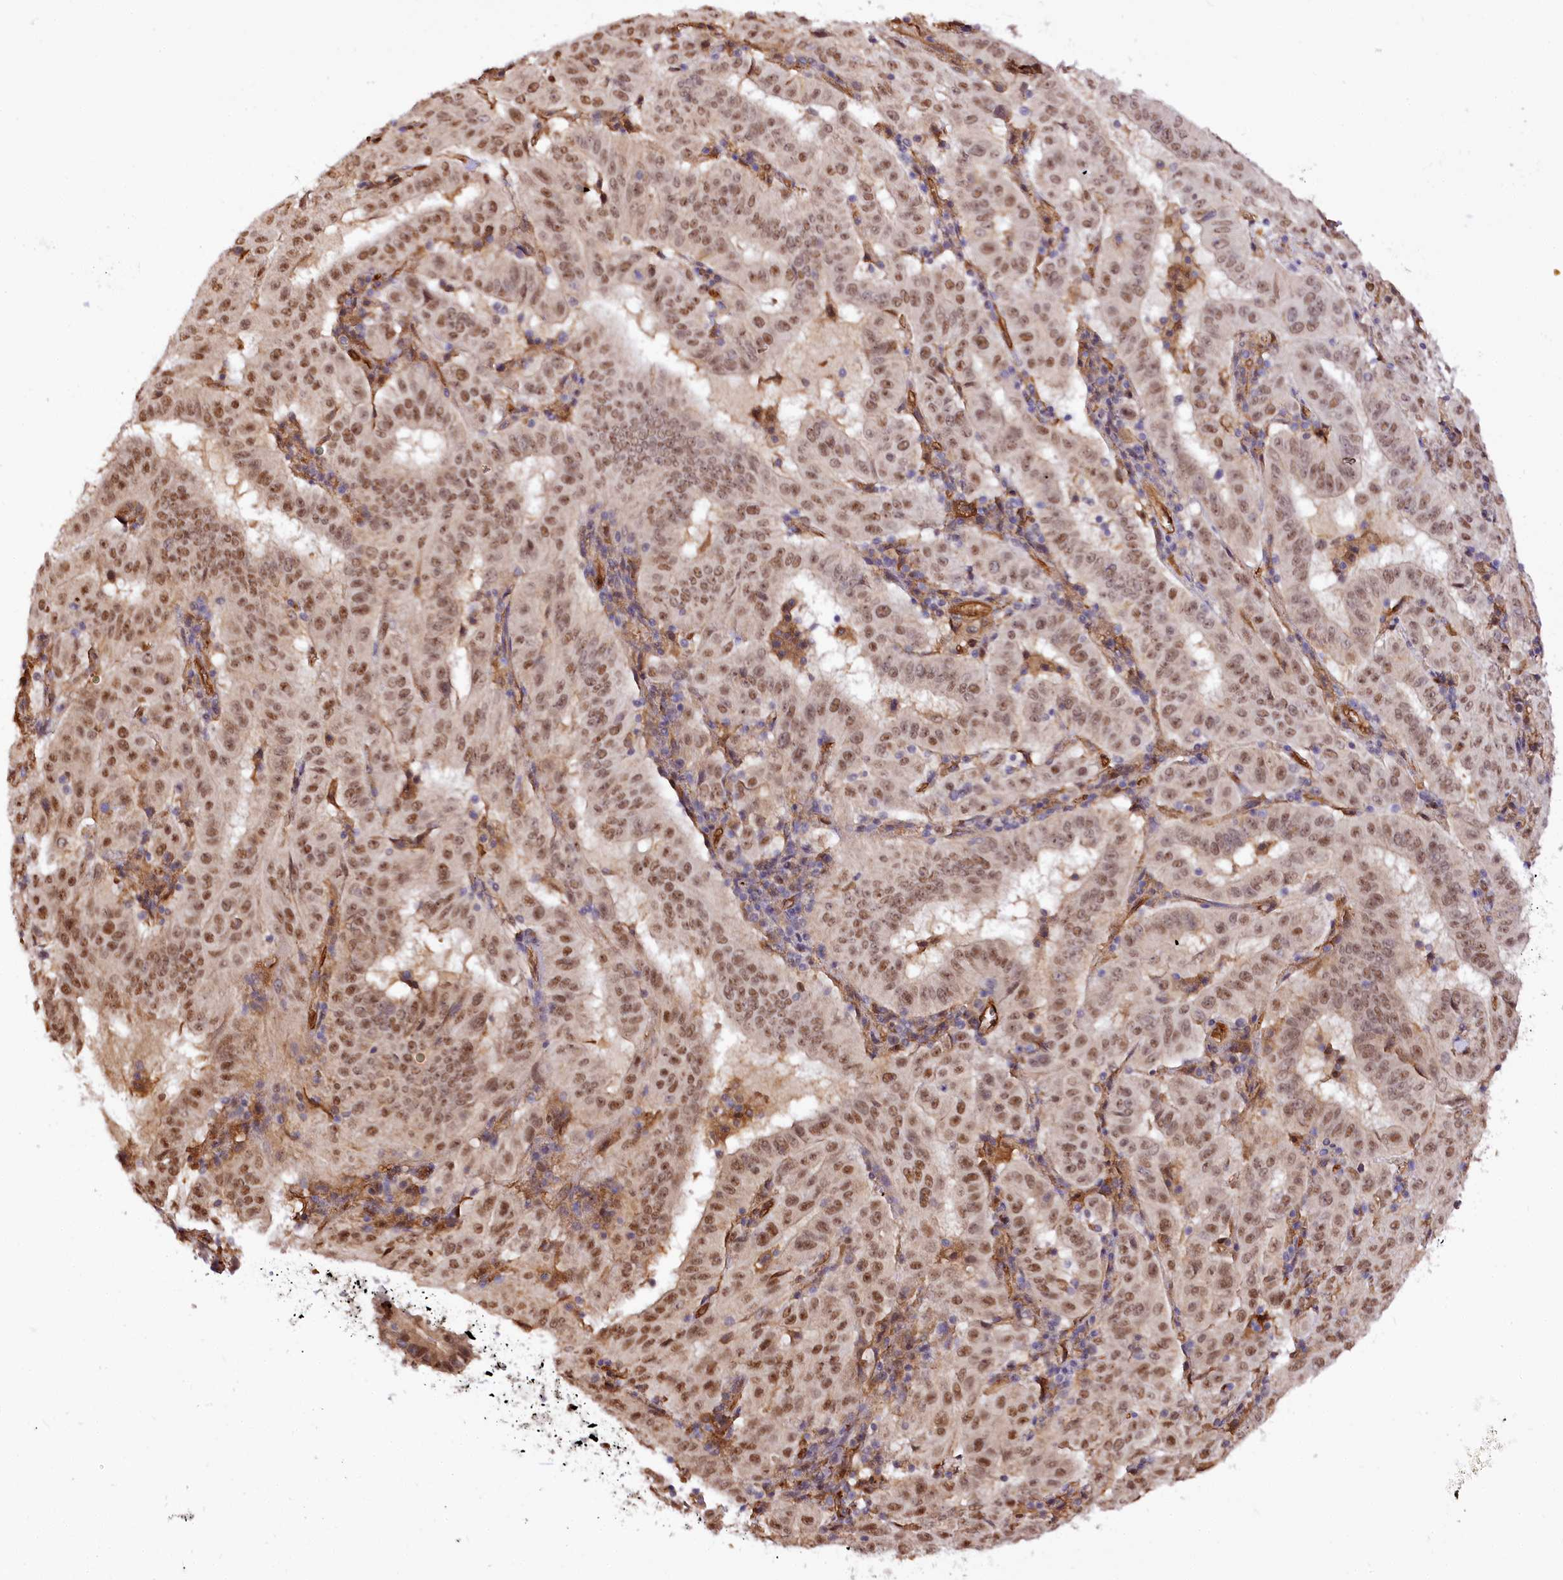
{"staining": {"intensity": "moderate", "quantity": ">75%", "location": "nuclear"}, "tissue": "pancreatic cancer", "cell_type": "Tumor cells", "image_type": "cancer", "snomed": [{"axis": "morphology", "description": "Adenocarcinoma, NOS"}, {"axis": "topography", "description": "Pancreas"}], "caption": "IHC micrograph of human pancreatic cancer (adenocarcinoma) stained for a protein (brown), which exhibits medium levels of moderate nuclear expression in about >75% of tumor cells.", "gene": "GNL3L", "patient": {"sex": "male", "age": 63}}